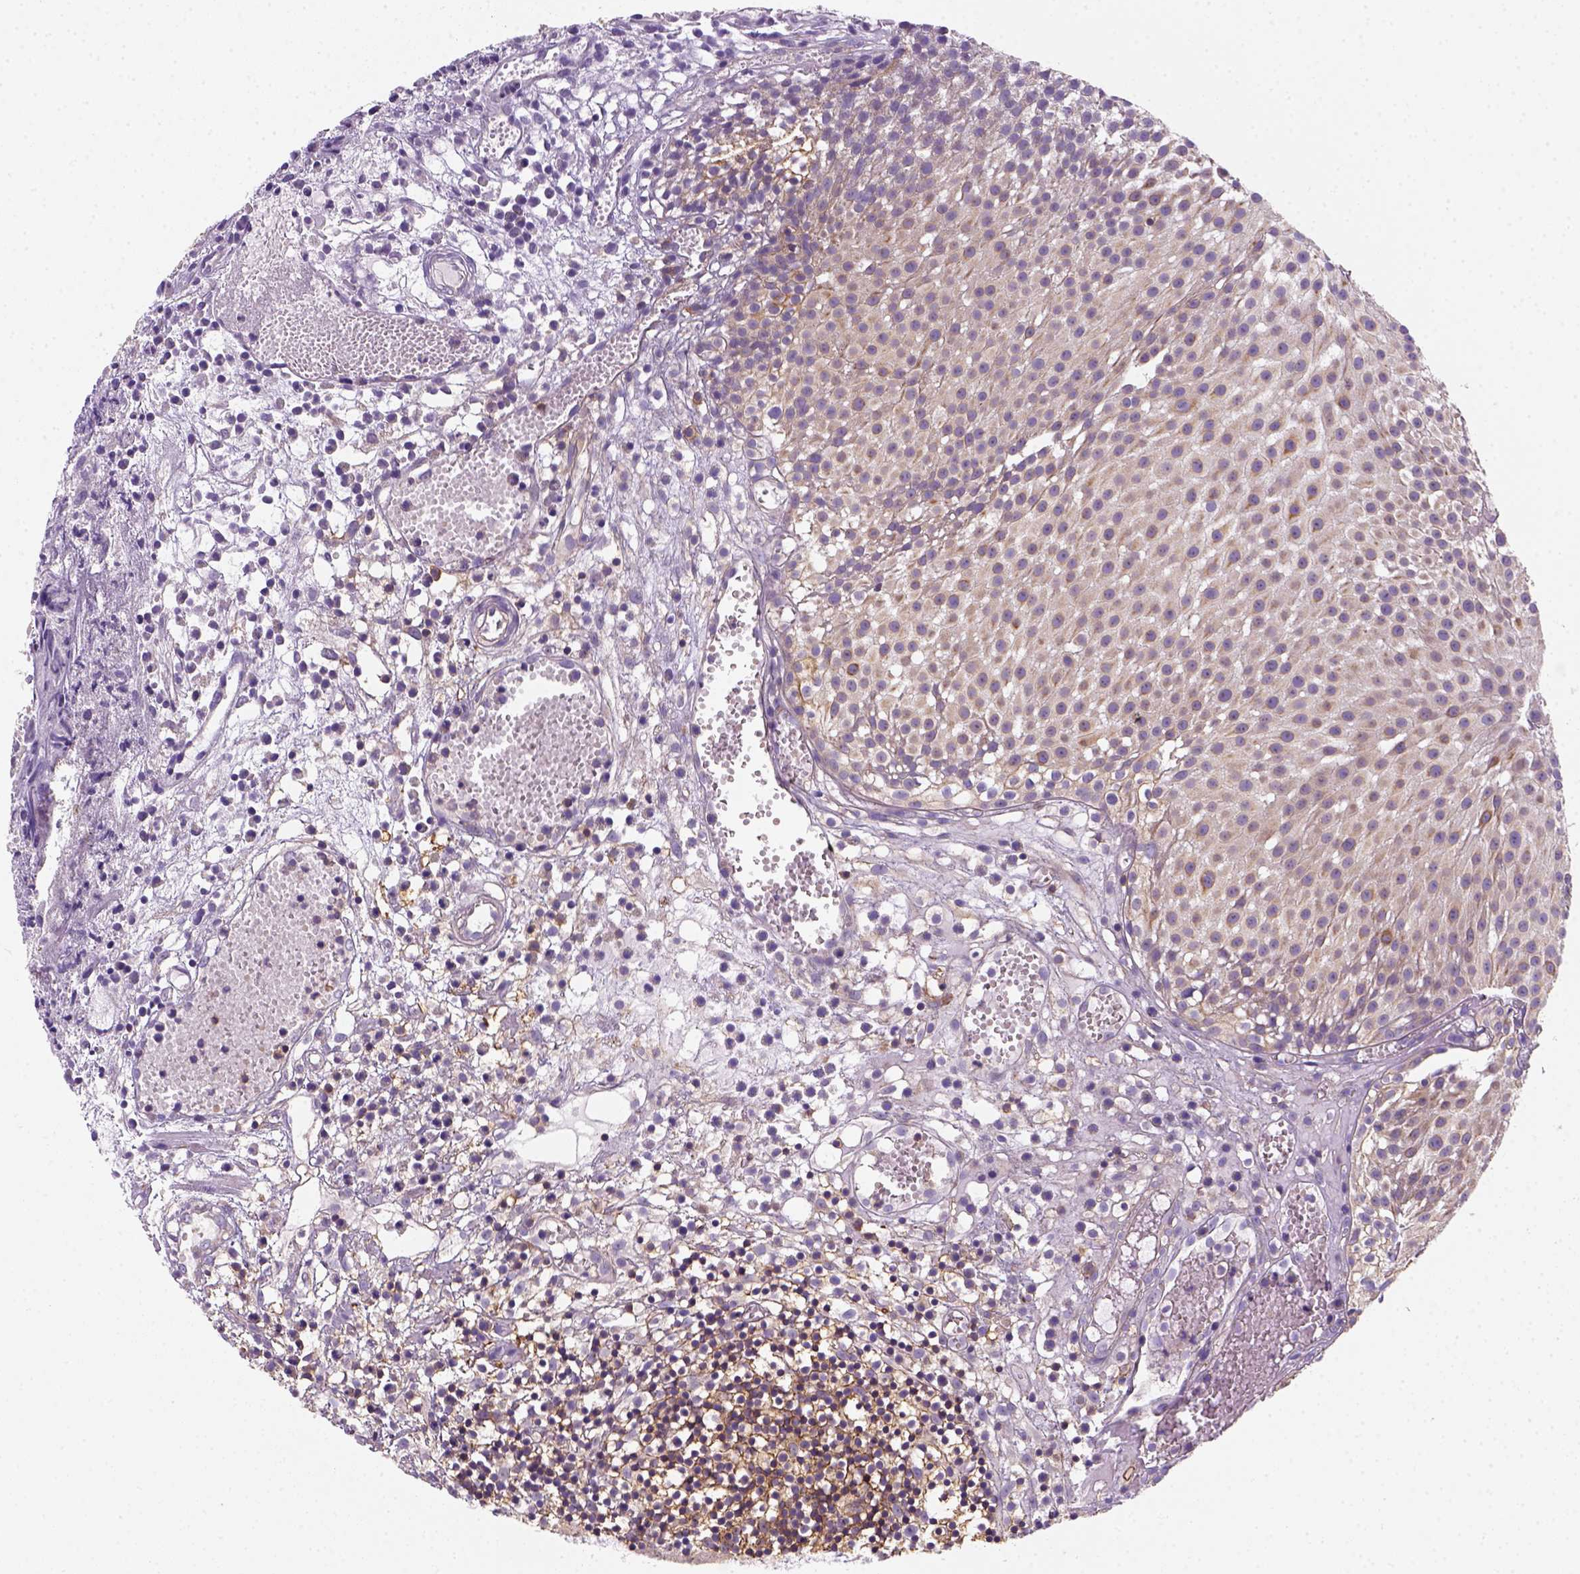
{"staining": {"intensity": "moderate", "quantity": ">75%", "location": "cytoplasmic/membranous"}, "tissue": "urothelial cancer", "cell_type": "Tumor cells", "image_type": "cancer", "snomed": [{"axis": "morphology", "description": "Urothelial carcinoma, Low grade"}, {"axis": "topography", "description": "Urinary bladder"}], "caption": "There is medium levels of moderate cytoplasmic/membranous expression in tumor cells of low-grade urothelial carcinoma, as demonstrated by immunohistochemical staining (brown color).", "gene": "GPRC5D", "patient": {"sex": "male", "age": 79}}